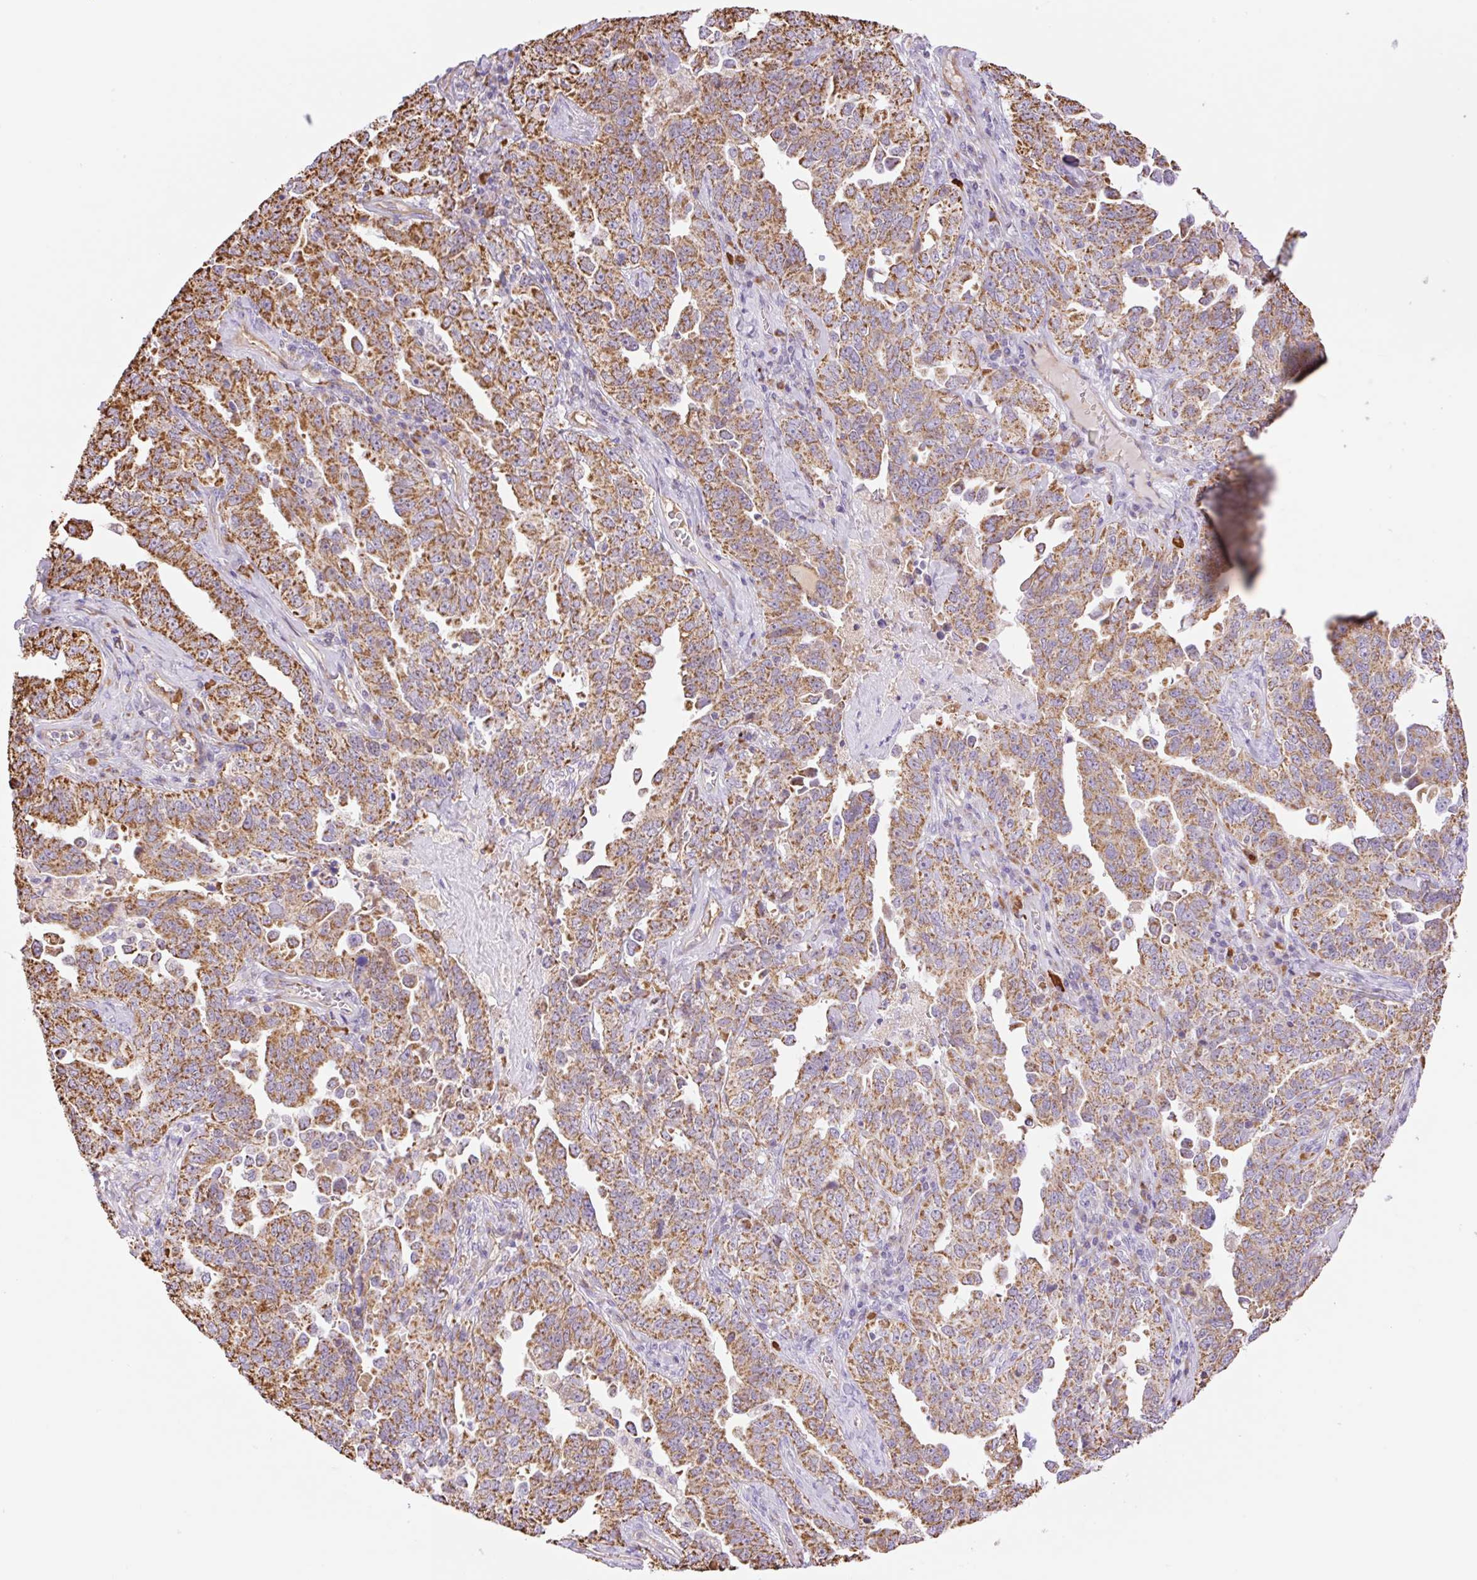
{"staining": {"intensity": "moderate", "quantity": ">75%", "location": "cytoplasmic/membranous"}, "tissue": "ovarian cancer", "cell_type": "Tumor cells", "image_type": "cancer", "snomed": [{"axis": "morphology", "description": "Carcinoma, endometroid"}, {"axis": "topography", "description": "Ovary"}], "caption": "Immunohistochemistry (DAB) staining of ovarian cancer reveals moderate cytoplasmic/membranous protein staining in approximately >75% of tumor cells.", "gene": "ESAM", "patient": {"sex": "female", "age": 62}}